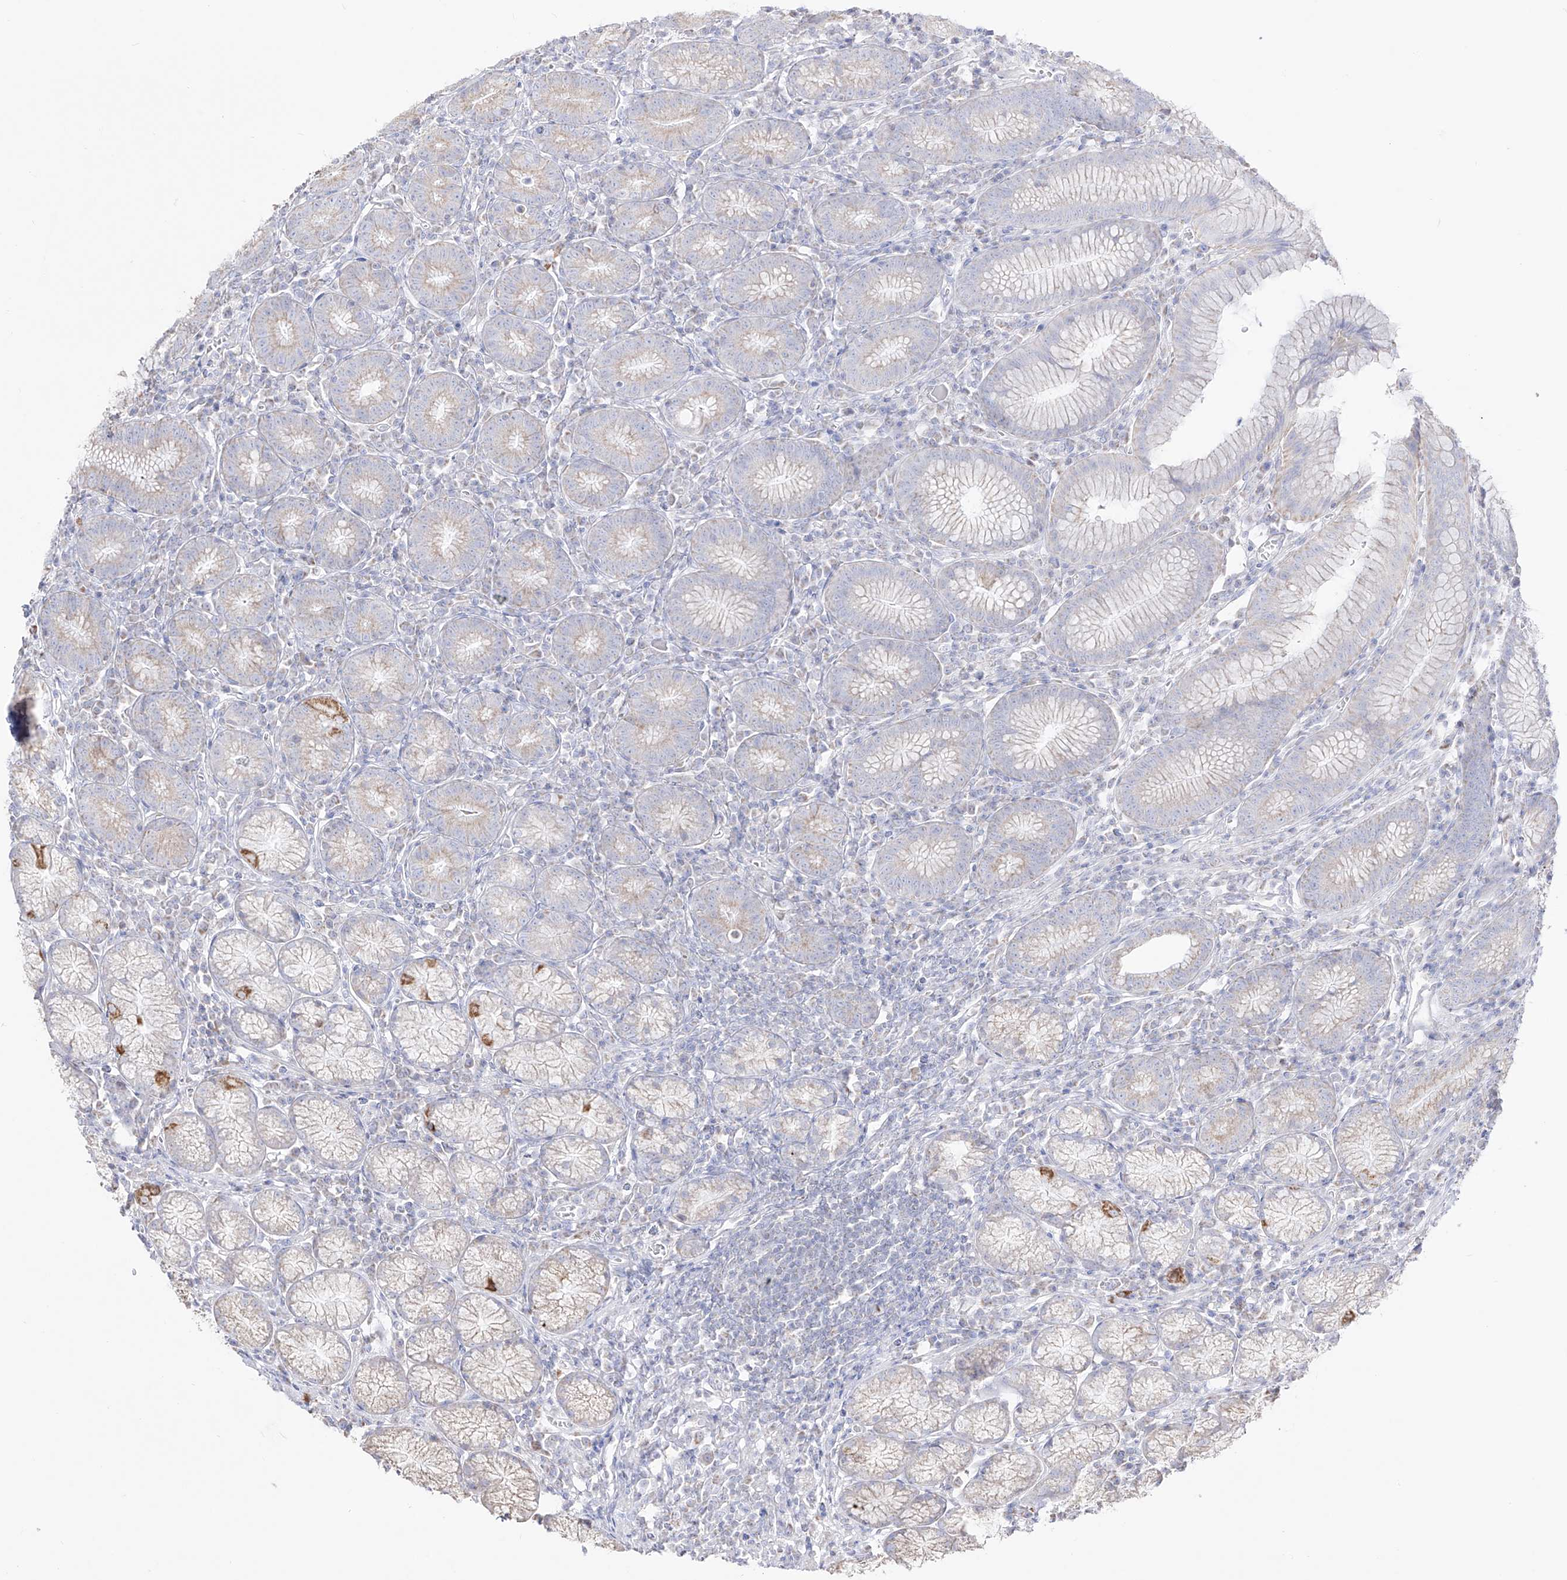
{"staining": {"intensity": "strong", "quantity": "25%-75%", "location": "cytoplasmic/membranous"}, "tissue": "stomach", "cell_type": "Glandular cells", "image_type": "normal", "snomed": [{"axis": "morphology", "description": "Normal tissue, NOS"}, {"axis": "topography", "description": "Stomach"}], "caption": "Protein staining exhibits strong cytoplasmic/membranous staining in approximately 25%-75% of glandular cells in normal stomach. The protein is shown in brown color, while the nuclei are stained blue.", "gene": "RCHY1", "patient": {"sex": "male", "age": 55}}